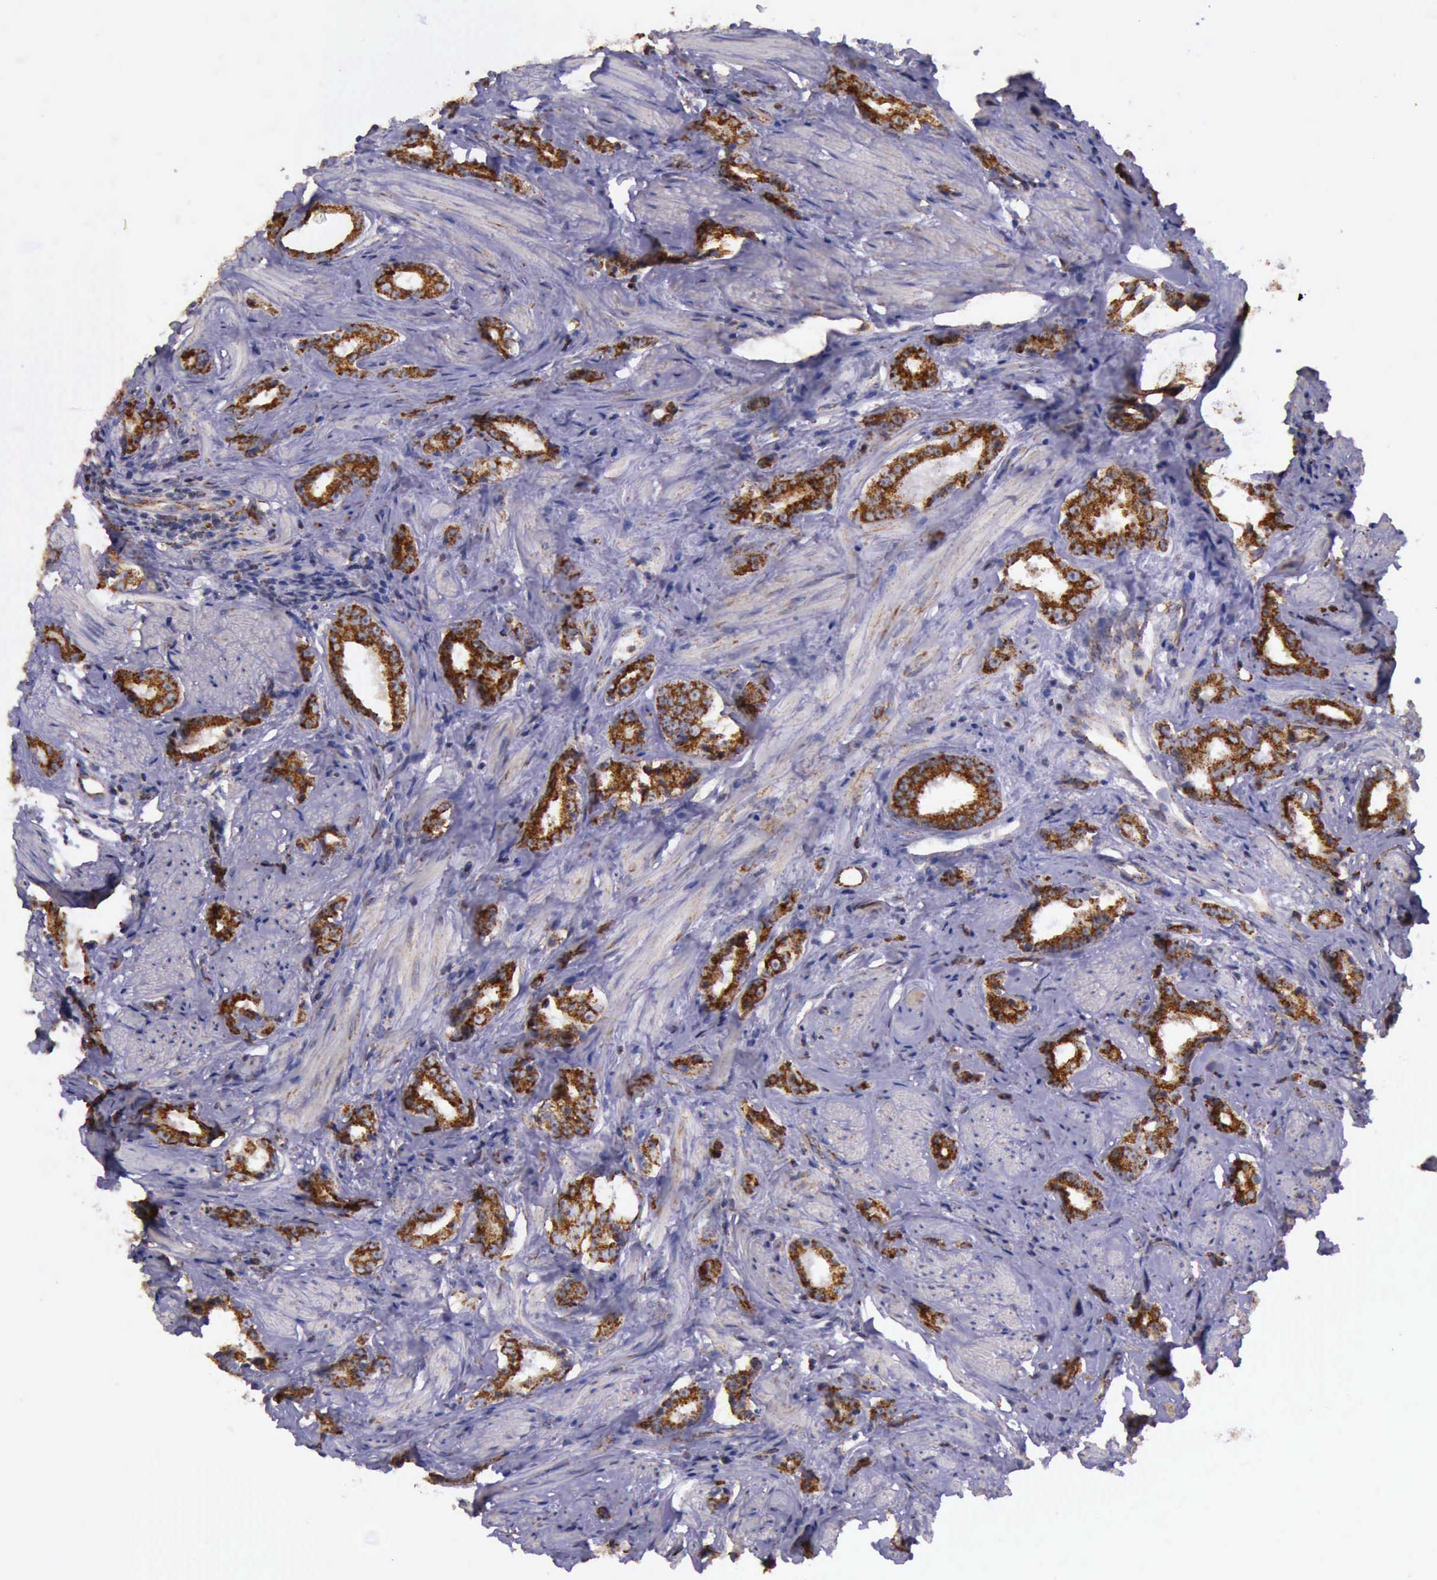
{"staining": {"intensity": "strong", "quantity": ">75%", "location": "cytoplasmic/membranous"}, "tissue": "prostate cancer", "cell_type": "Tumor cells", "image_type": "cancer", "snomed": [{"axis": "morphology", "description": "Adenocarcinoma, Medium grade"}, {"axis": "topography", "description": "Prostate"}], "caption": "Tumor cells exhibit strong cytoplasmic/membranous expression in about >75% of cells in prostate medium-grade adenocarcinoma.", "gene": "TXN2", "patient": {"sex": "male", "age": 53}}